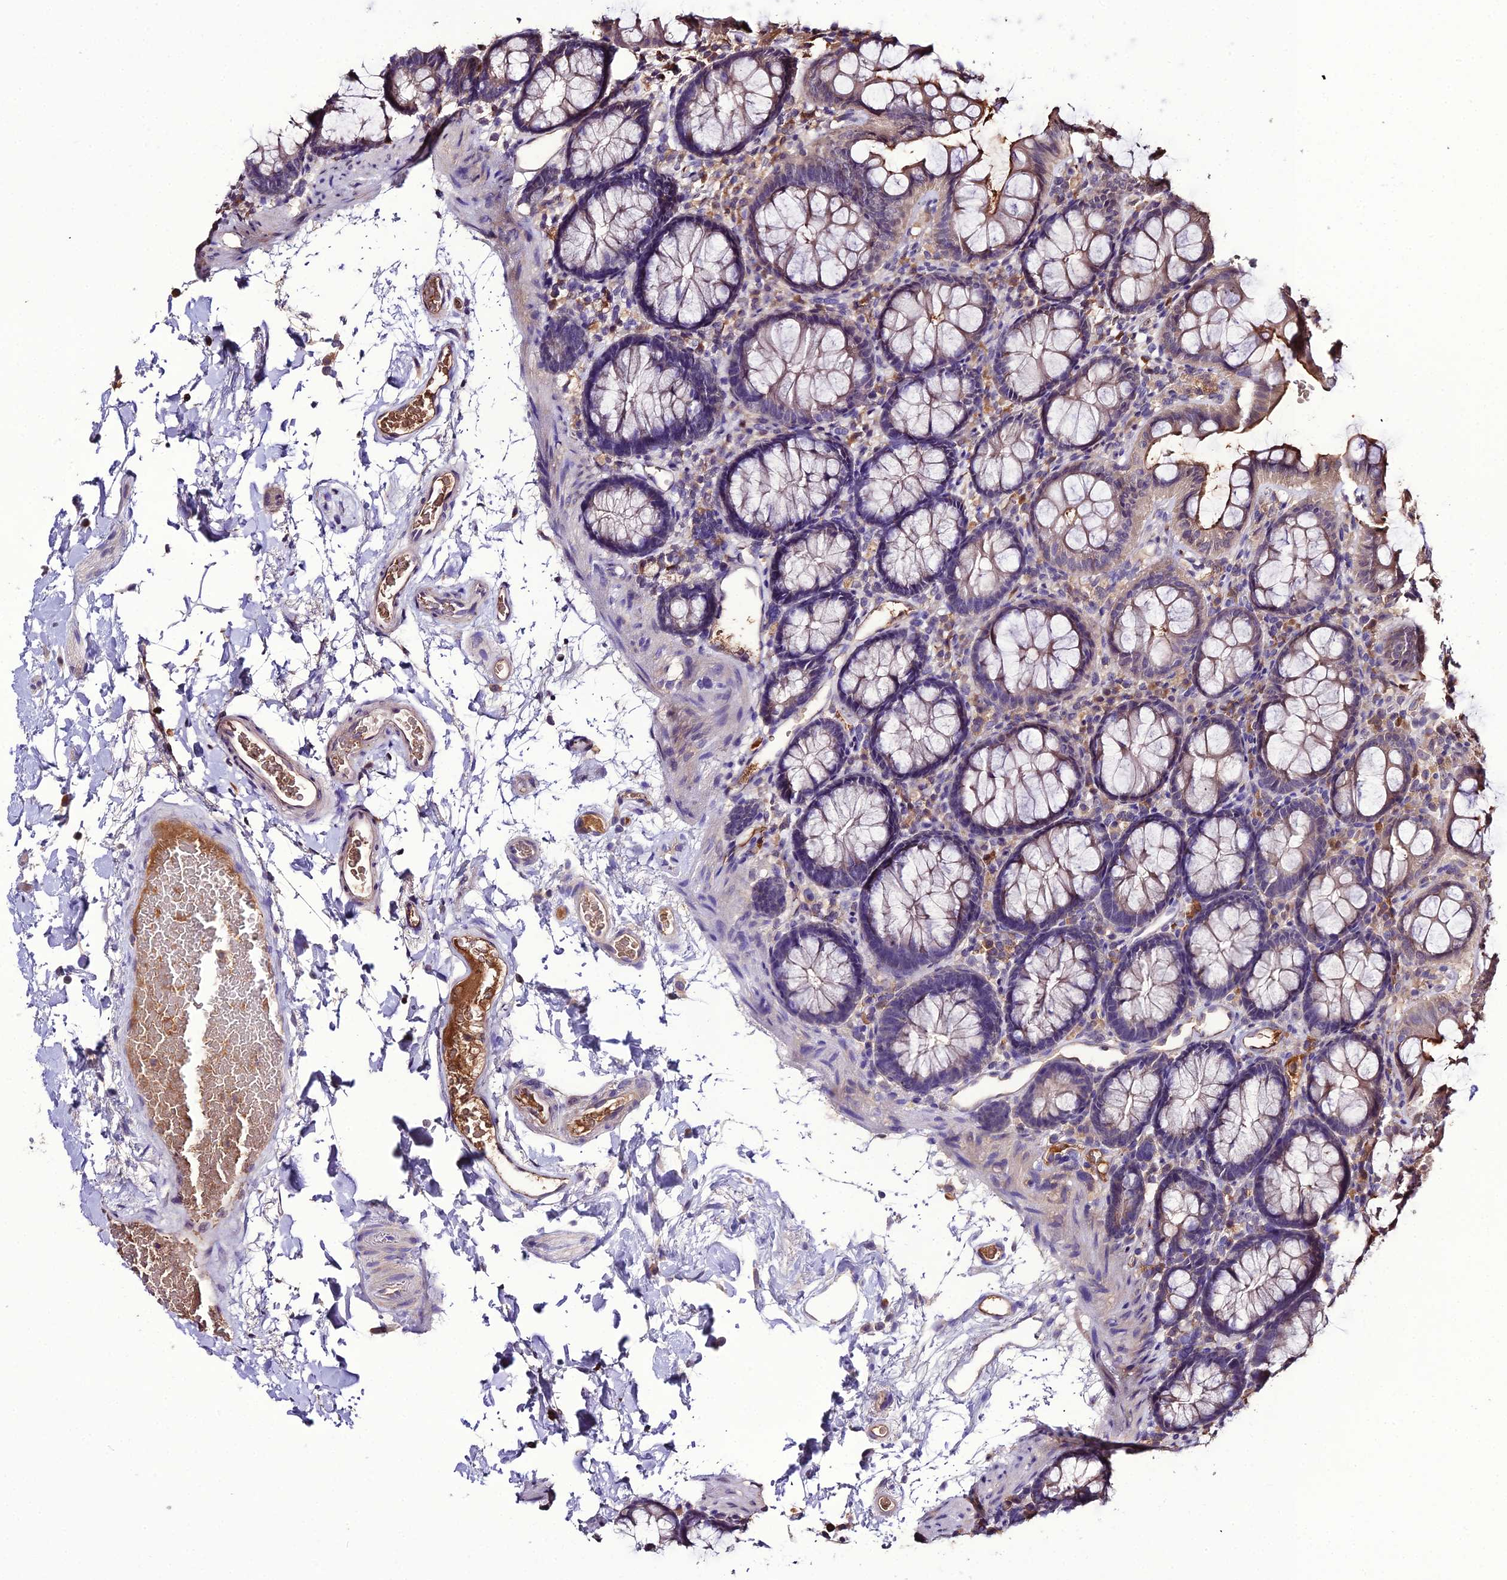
{"staining": {"intensity": "strong", "quantity": ">75%", "location": "cytoplasmic/membranous"}, "tissue": "colon", "cell_type": "Endothelial cells", "image_type": "normal", "snomed": [{"axis": "morphology", "description": "Normal tissue, NOS"}, {"axis": "topography", "description": "Colon"}], "caption": "Immunohistochemical staining of normal colon reveals strong cytoplasmic/membranous protein expression in about >75% of endothelial cells. The staining was performed using DAB to visualize the protein expression in brown, while the nuclei were stained in blue with hematoxylin (Magnification: 20x).", "gene": "KCTD16", "patient": {"sex": "male", "age": 75}}